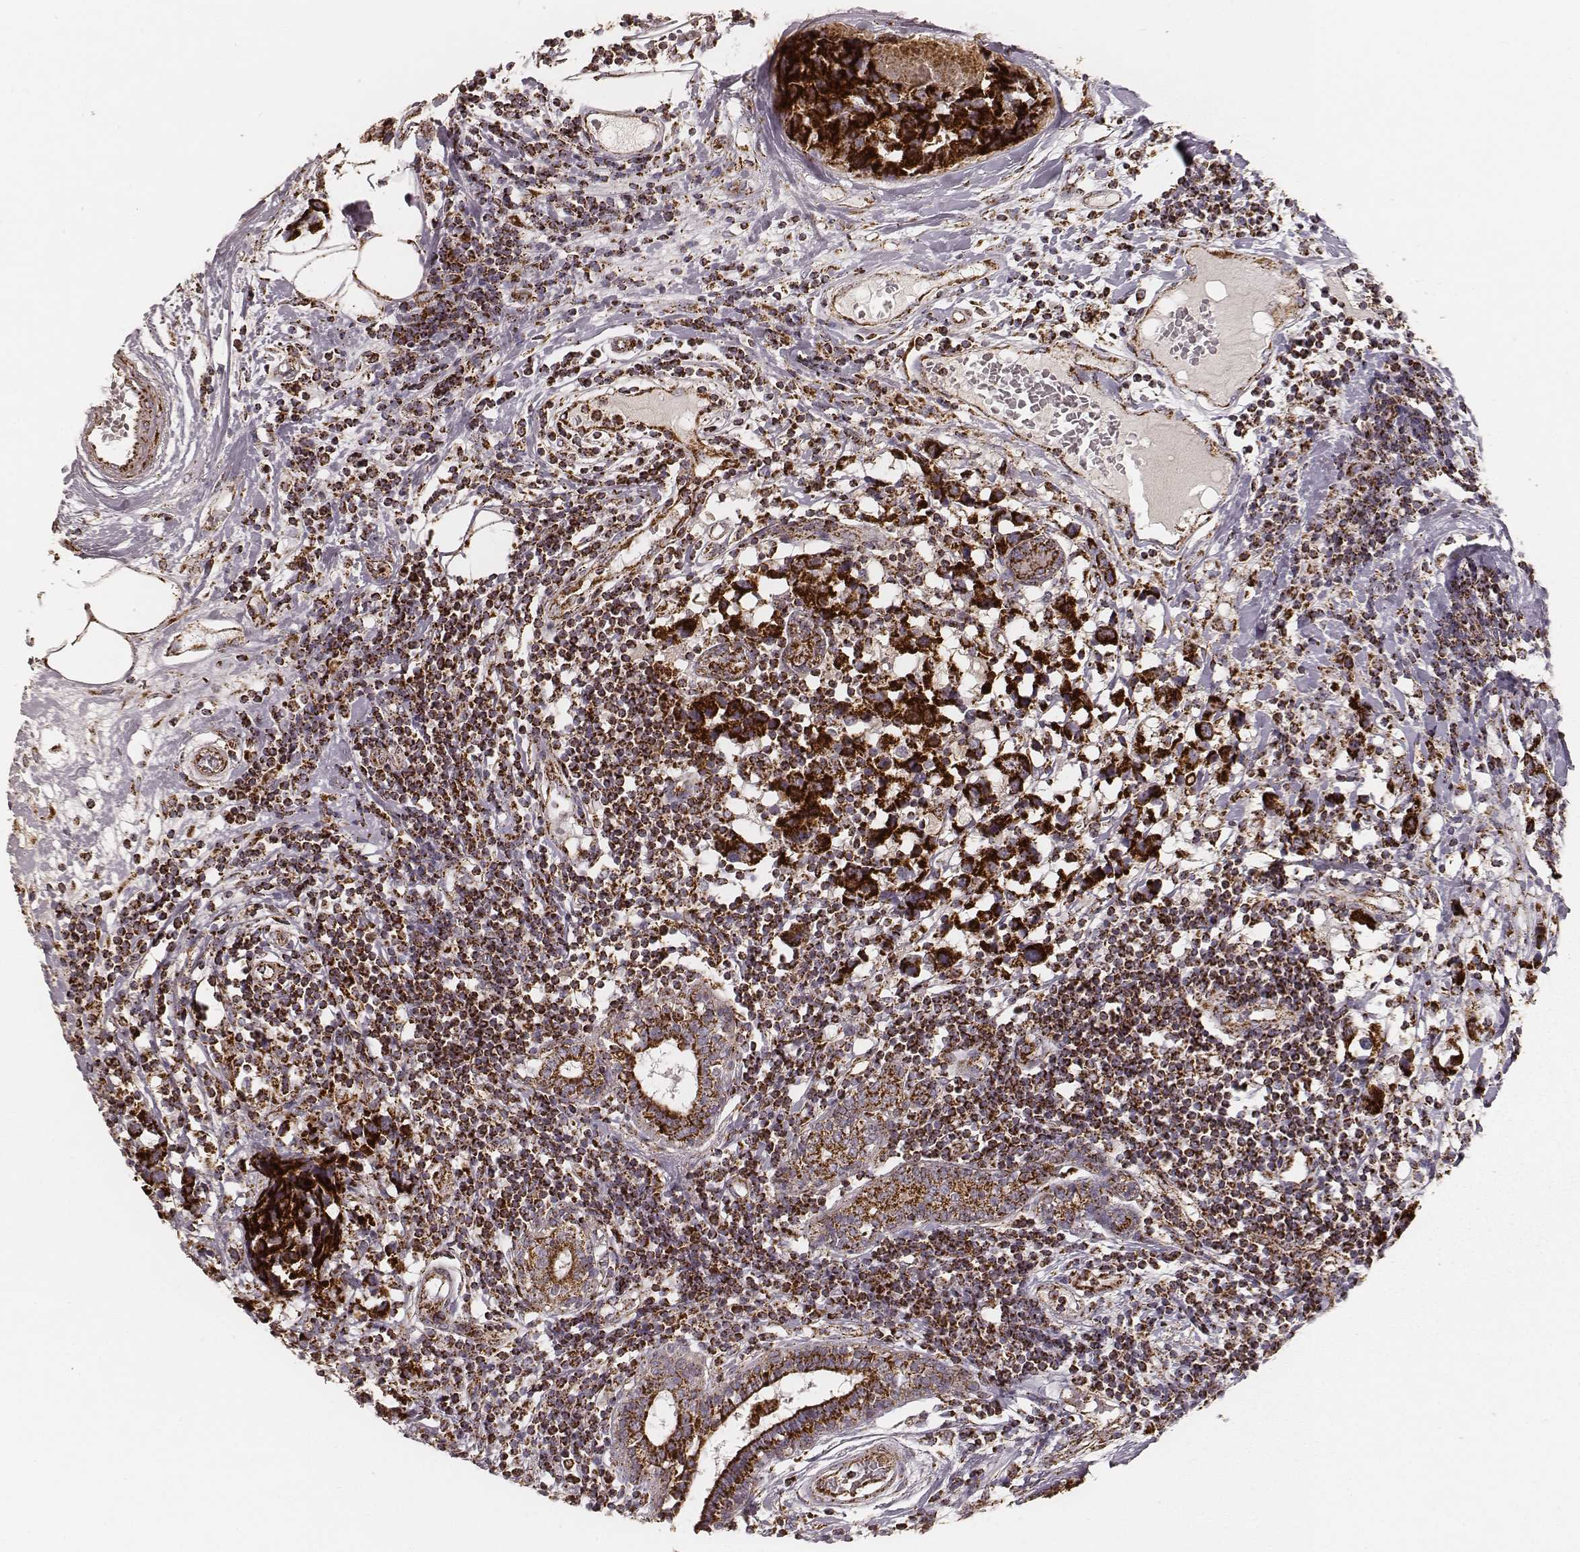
{"staining": {"intensity": "strong", "quantity": ">75%", "location": "cytoplasmic/membranous"}, "tissue": "breast cancer", "cell_type": "Tumor cells", "image_type": "cancer", "snomed": [{"axis": "morphology", "description": "Lobular carcinoma"}, {"axis": "topography", "description": "Breast"}], "caption": "Immunohistochemical staining of lobular carcinoma (breast) reveals high levels of strong cytoplasmic/membranous expression in approximately >75% of tumor cells.", "gene": "CS", "patient": {"sex": "female", "age": 59}}